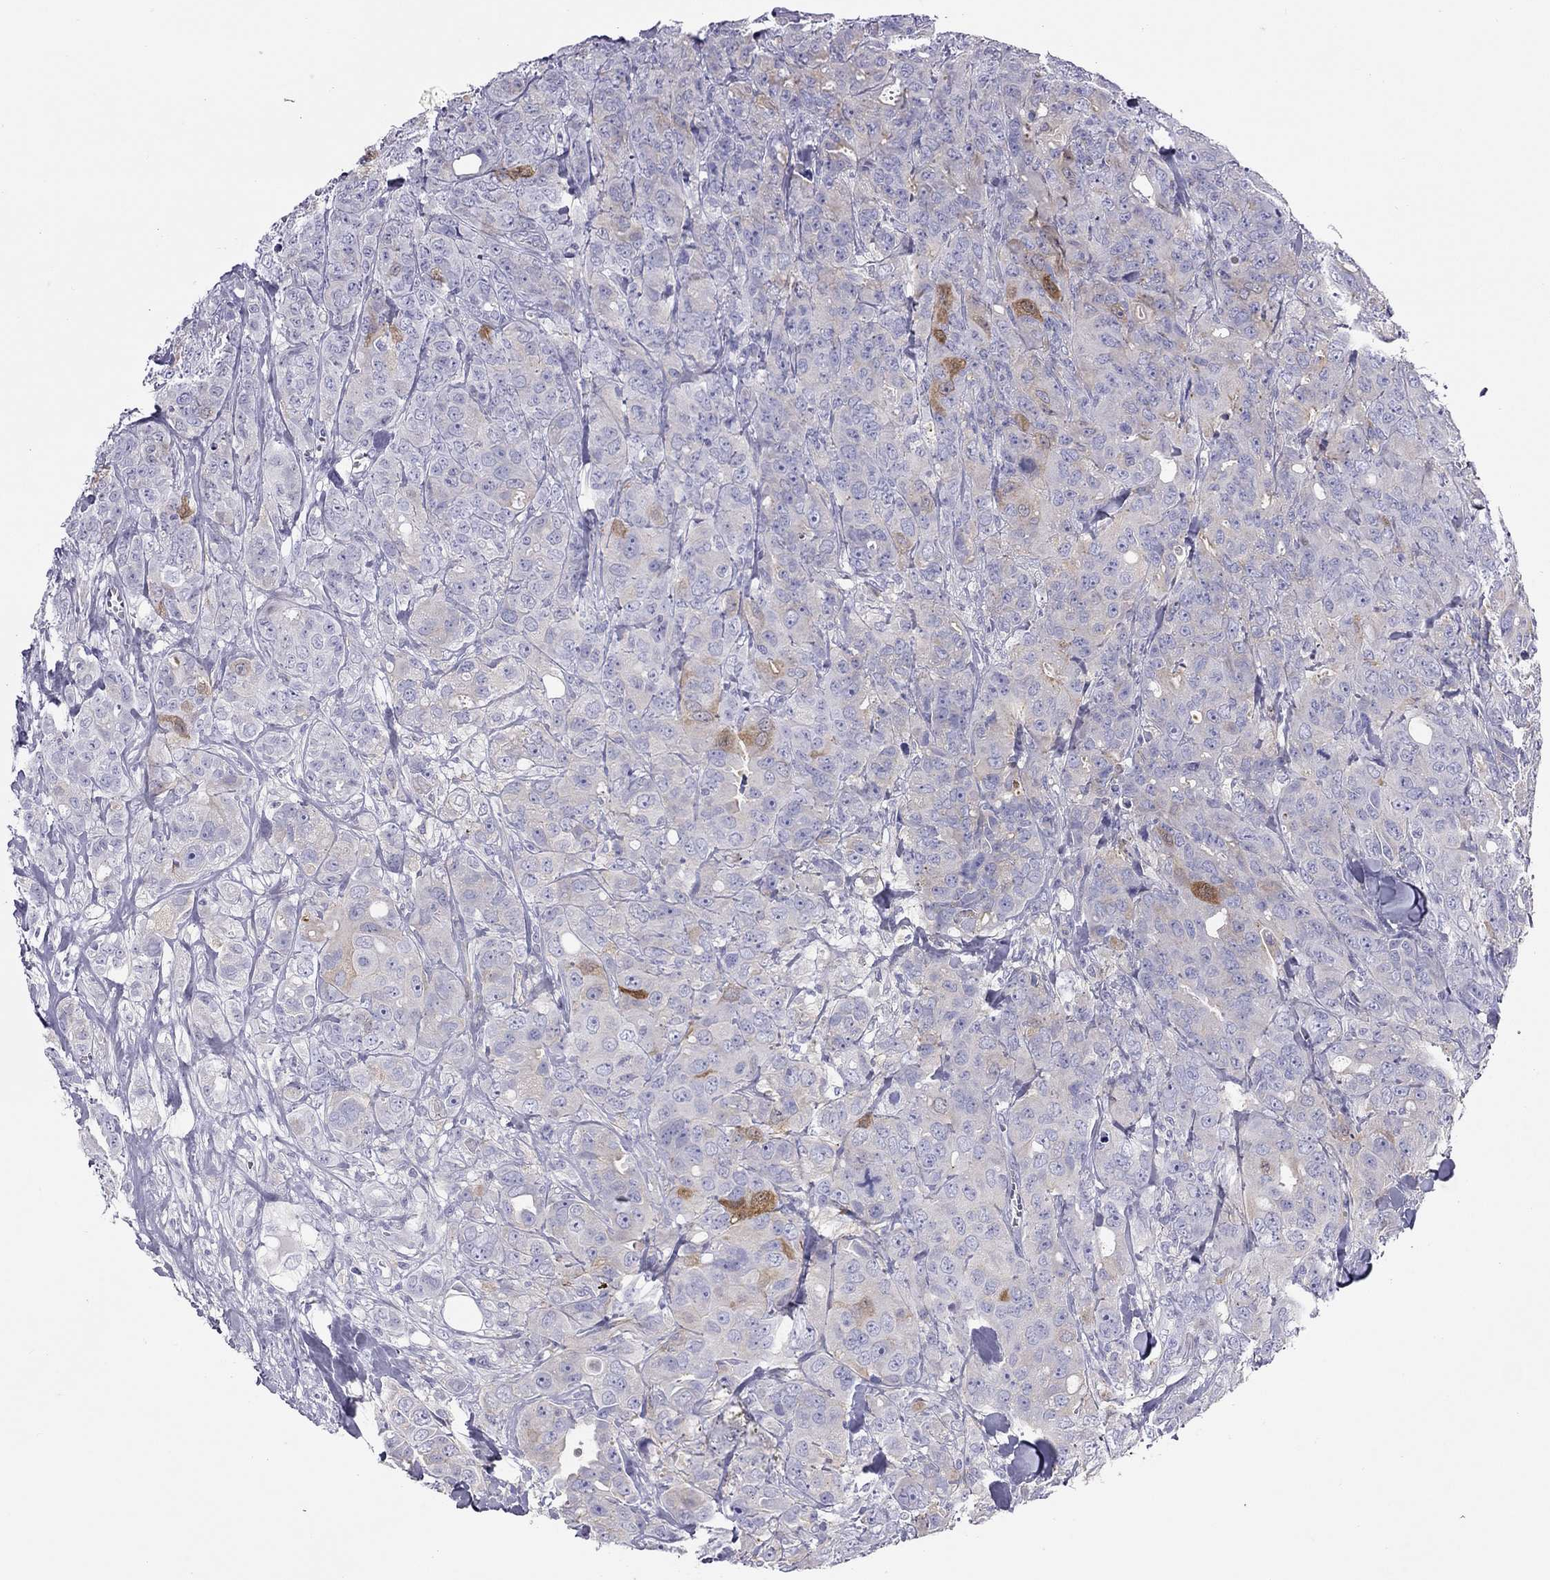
{"staining": {"intensity": "moderate", "quantity": "<25%", "location": "cytoplasmic/membranous"}, "tissue": "breast cancer", "cell_type": "Tumor cells", "image_type": "cancer", "snomed": [{"axis": "morphology", "description": "Duct carcinoma"}, {"axis": "topography", "description": "Breast"}], "caption": "Moderate cytoplasmic/membranous protein expression is appreciated in about <25% of tumor cells in breast cancer. (brown staining indicates protein expression, while blue staining denotes nuclei).", "gene": "ALOX15B", "patient": {"sex": "female", "age": 43}}